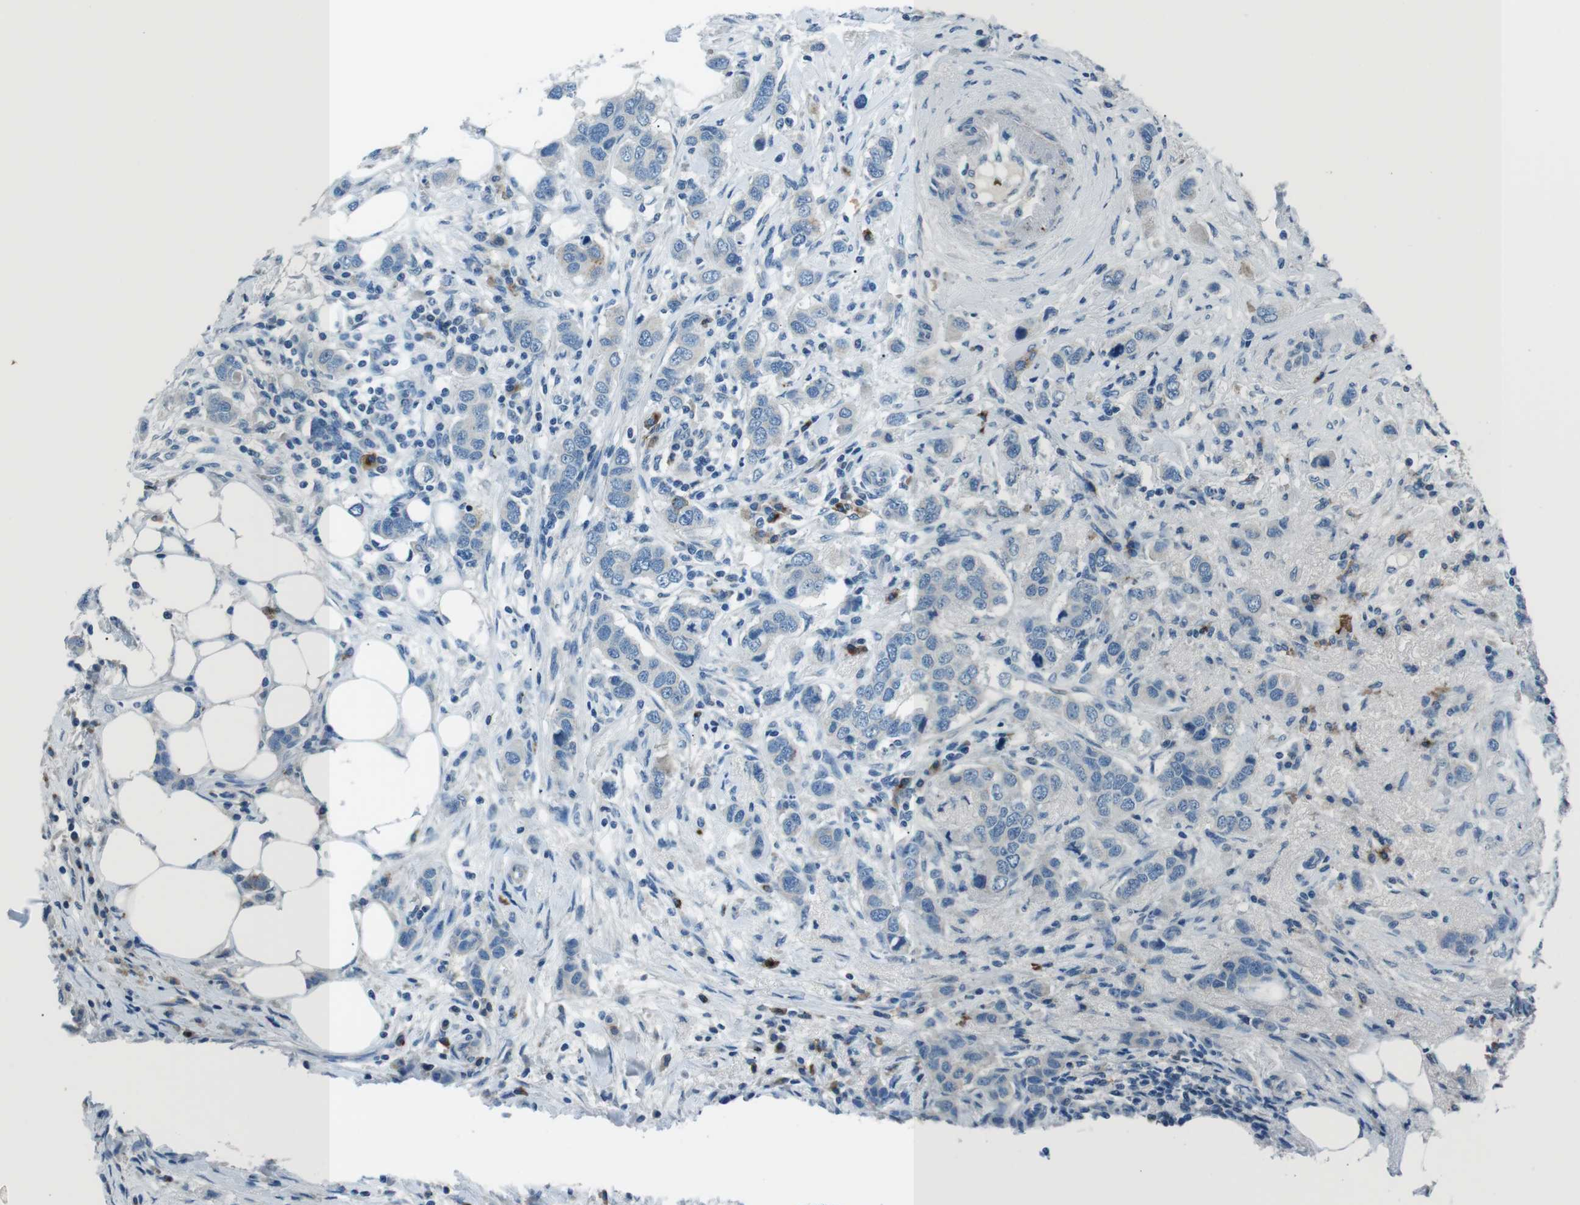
{"staining": {"intensity": "negative", "quantity": "none", "location": "none"}, "tissue": "breast cancer", "cell_type": "Tumor cells", "image_type": "cancer", "snomed": [{"axis": "morphology", "description": "Duct carcinoma"}, {"axis": "topography", "description": "Breast"}], "caption": "Immunohistochemical staining of human breast cancer displays no significant staining in tumor cells.", "gene": "ST6GAL1", "patient": {"sex": "female", "age": 50}}